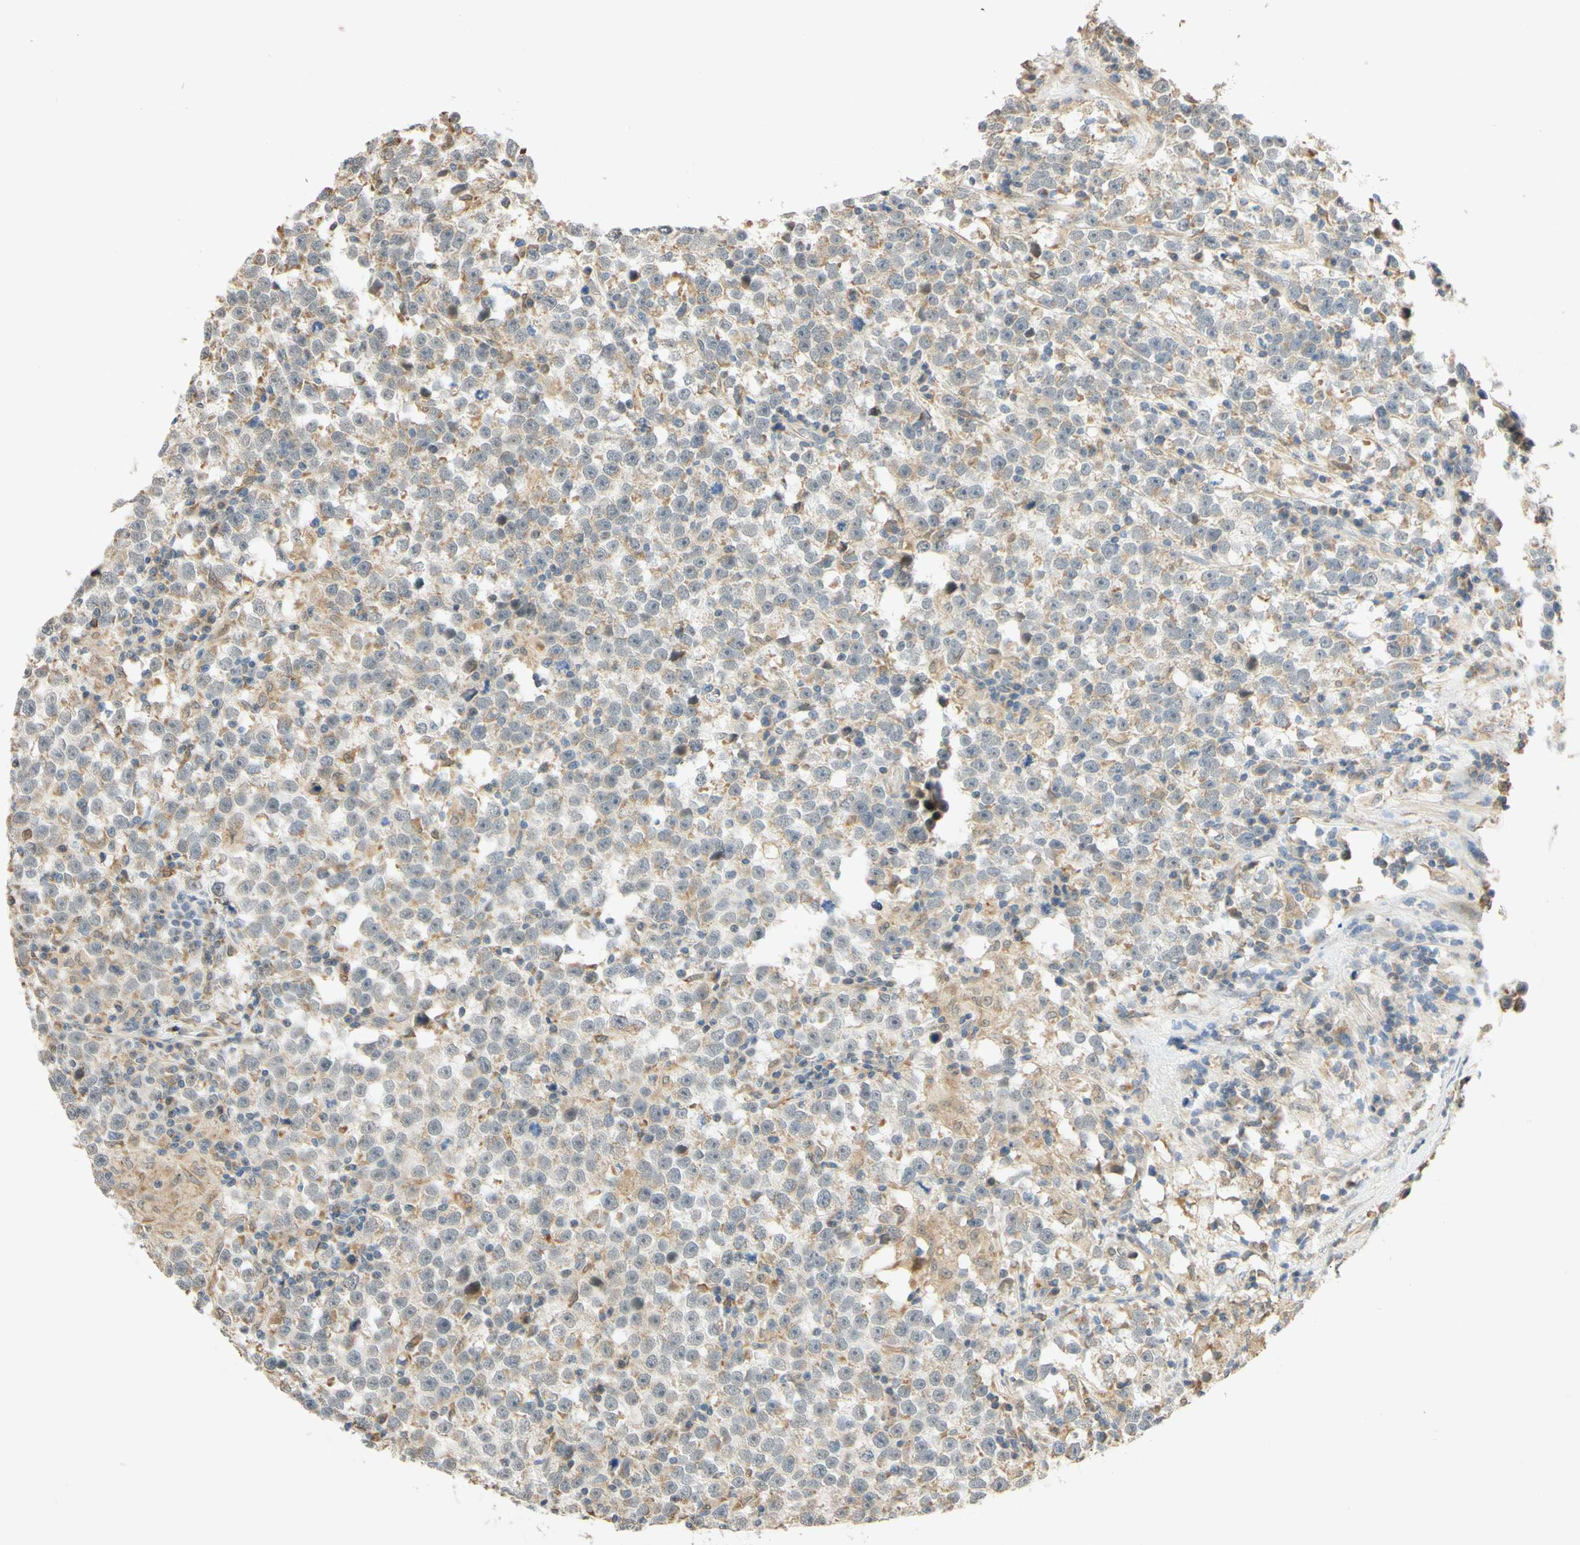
{"staining": {"intensity": "weak", "quantity": "25%-75%", "location": "cytoplasmic/membranous"}, "tissue": "testis cancer", "cell_type": "Tumor cells", "image_type": "cancer", "snomed": [{"axis": "morphology", "description": "Seminoma, NOS"}, {"axis": "topography", "description": "Testis"}], "caption": "Immunohistochemistry (IHC) (DAB) staining of human testis seminoma displays weak cytoplasmic/membranous protein staining in about 25%-75% of tumor cells. (Brightfield microscopy of DAB IHC at high magnification).", "gene": "GATA1", "patient": {"sex": "male", "age": 43}}